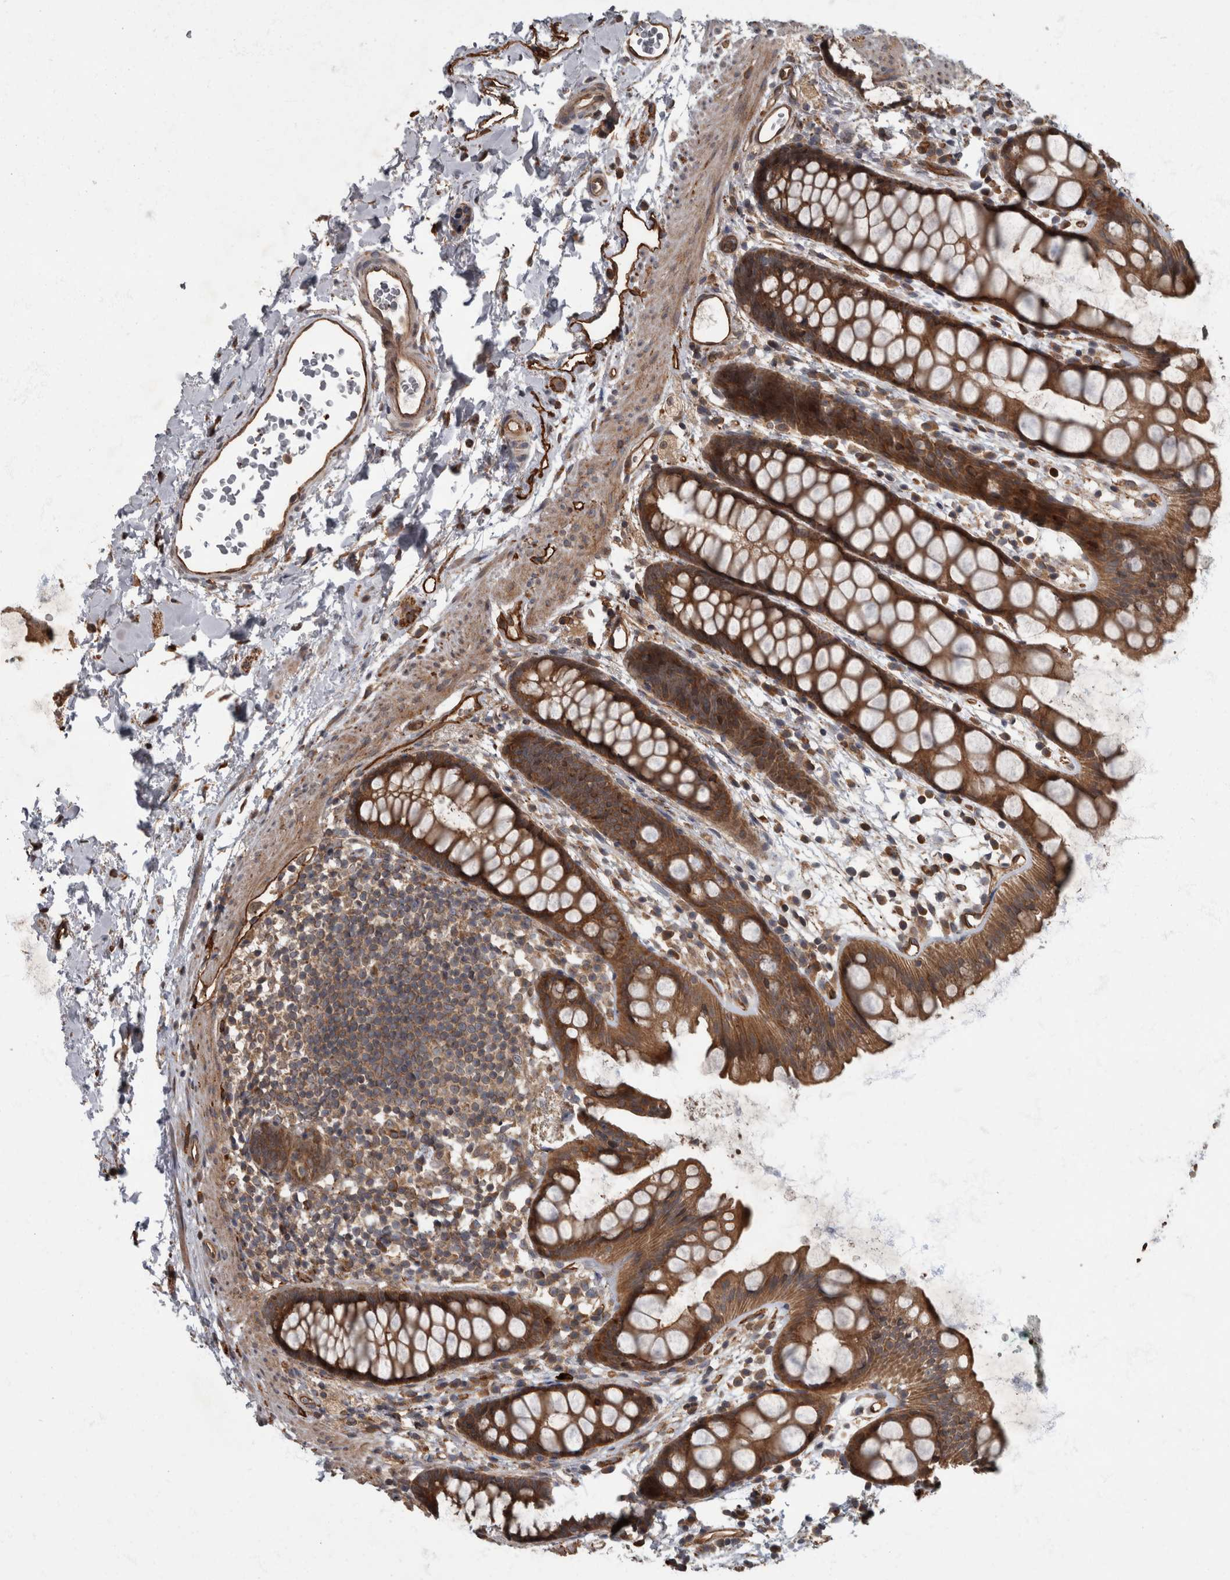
{"staining": {"intensity": "strong", "quantity": ">75%", "location": "cytoplasmic/membranous"}, "tissue": "rectum", "cell_type": "Glandular cells", "image_type": "normal", "snomed": [{"axis": "morphology", "description": "Normal tissue, NOS"}, {"axis": "topography", "description": "Rectum"}], "caption": "Immunohistochemical staining of unremarkable rectum displays >75% levels of strong cytoplasmic/membranous protein expression in about >75% of glandular cells. The staining is performed using DAB brown chromogen to label protein expression. The nuclei are counter-stained blue using hematoxylin.", "gene": "VEGFD", "patient": {"sex": "female", "age": 65}}